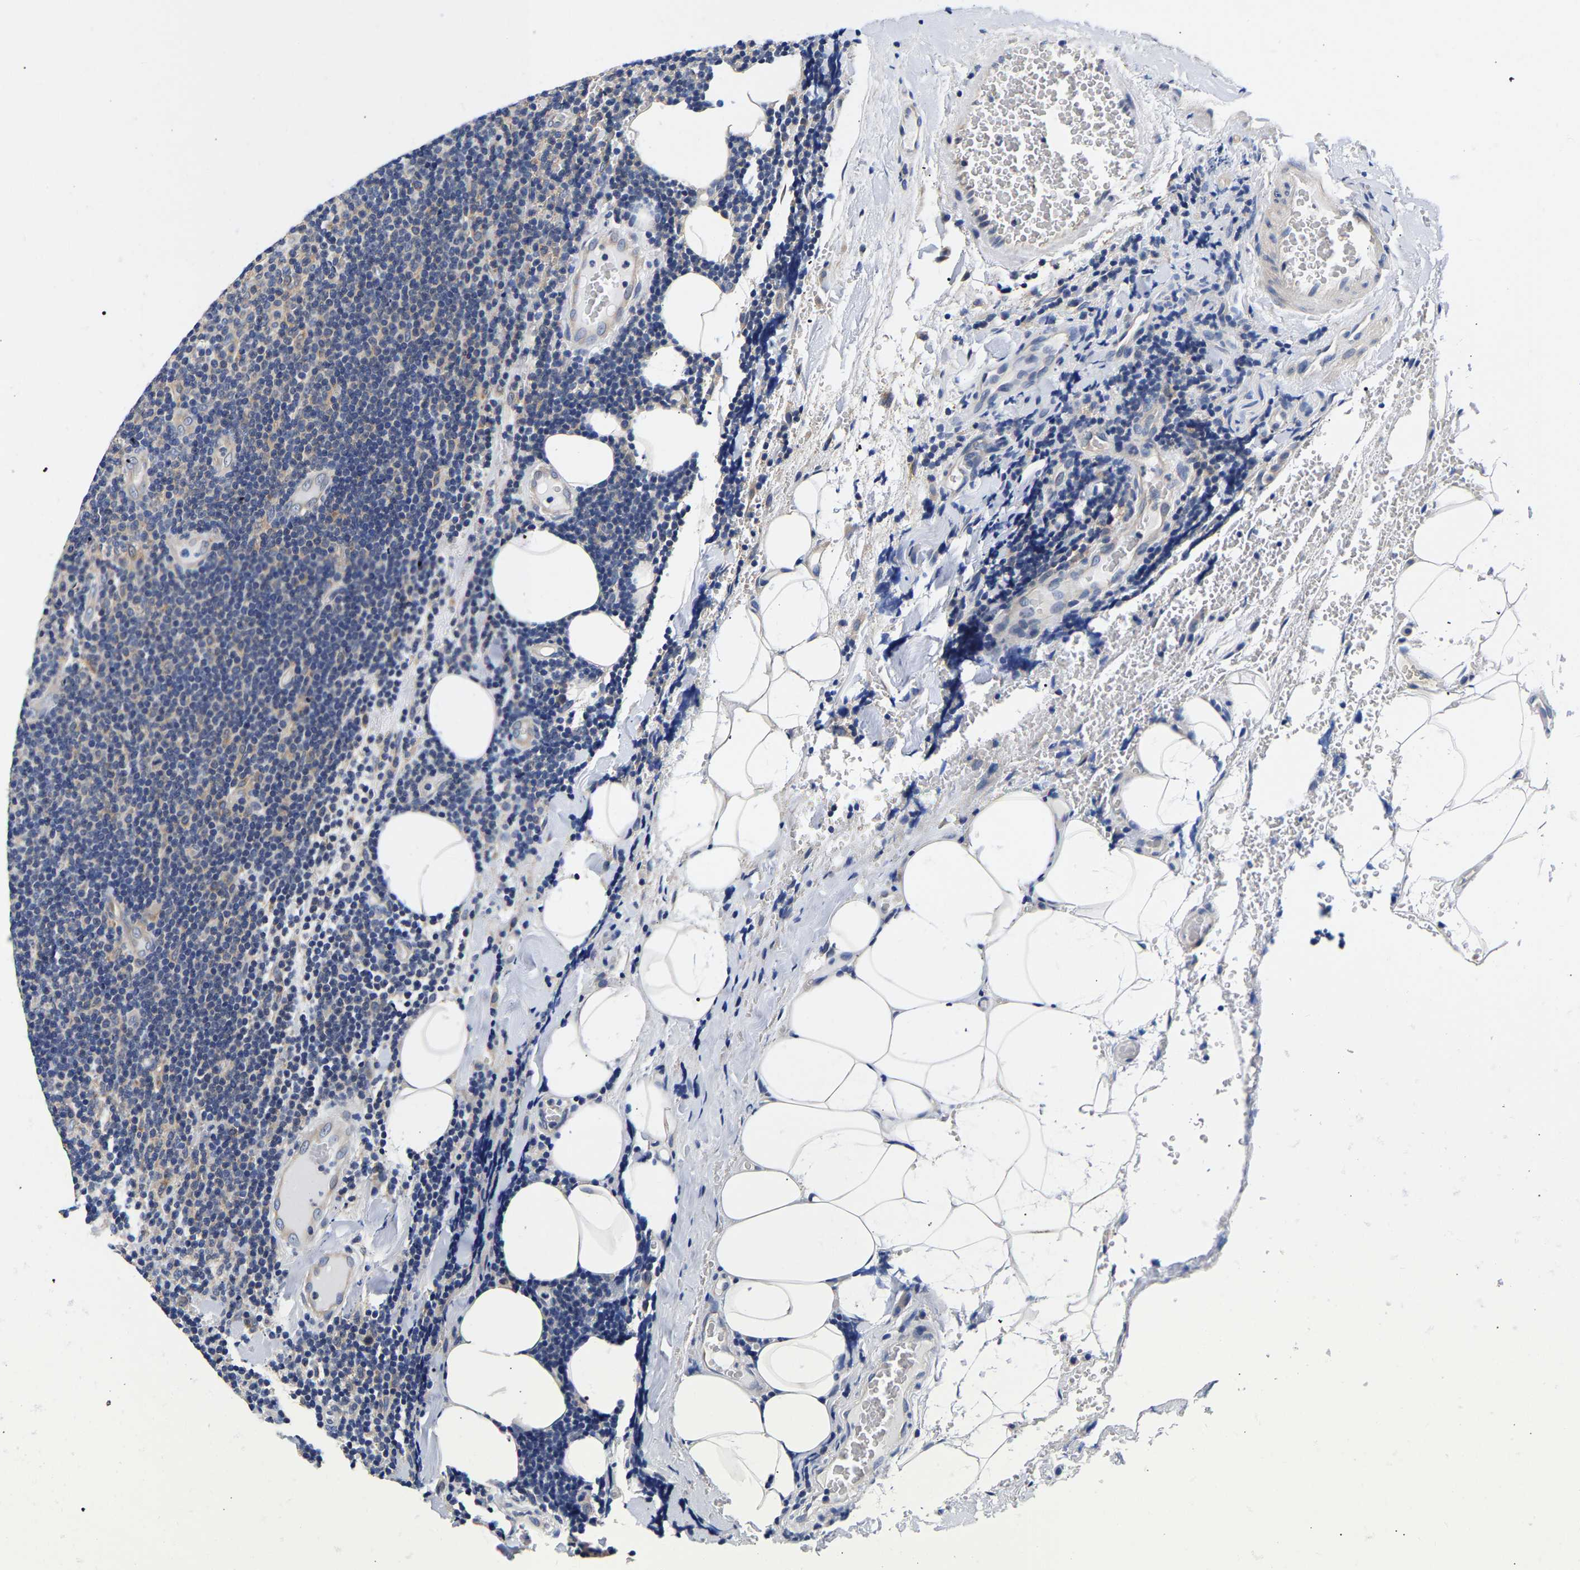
{"staining": {"intensity": "negative", "quantity": "none", "location": "none"}, "tissue": "lymphoma", "cell_type": "Tumor cells", "image_type": "cancer", "snomed": [{"axis": "morphology", "description": "Malignant lymphoma, non-Hodgkin's type, Low grade"}, {"axis": "topography", "description": "Lymph node"}], "caption": "Human lymphoma stained for a protein using immunohistochemistry (IHC) shows no staining in tumor cells.", "gene": "CCDC6", "patient": {"sex": "male", "age": 66}}